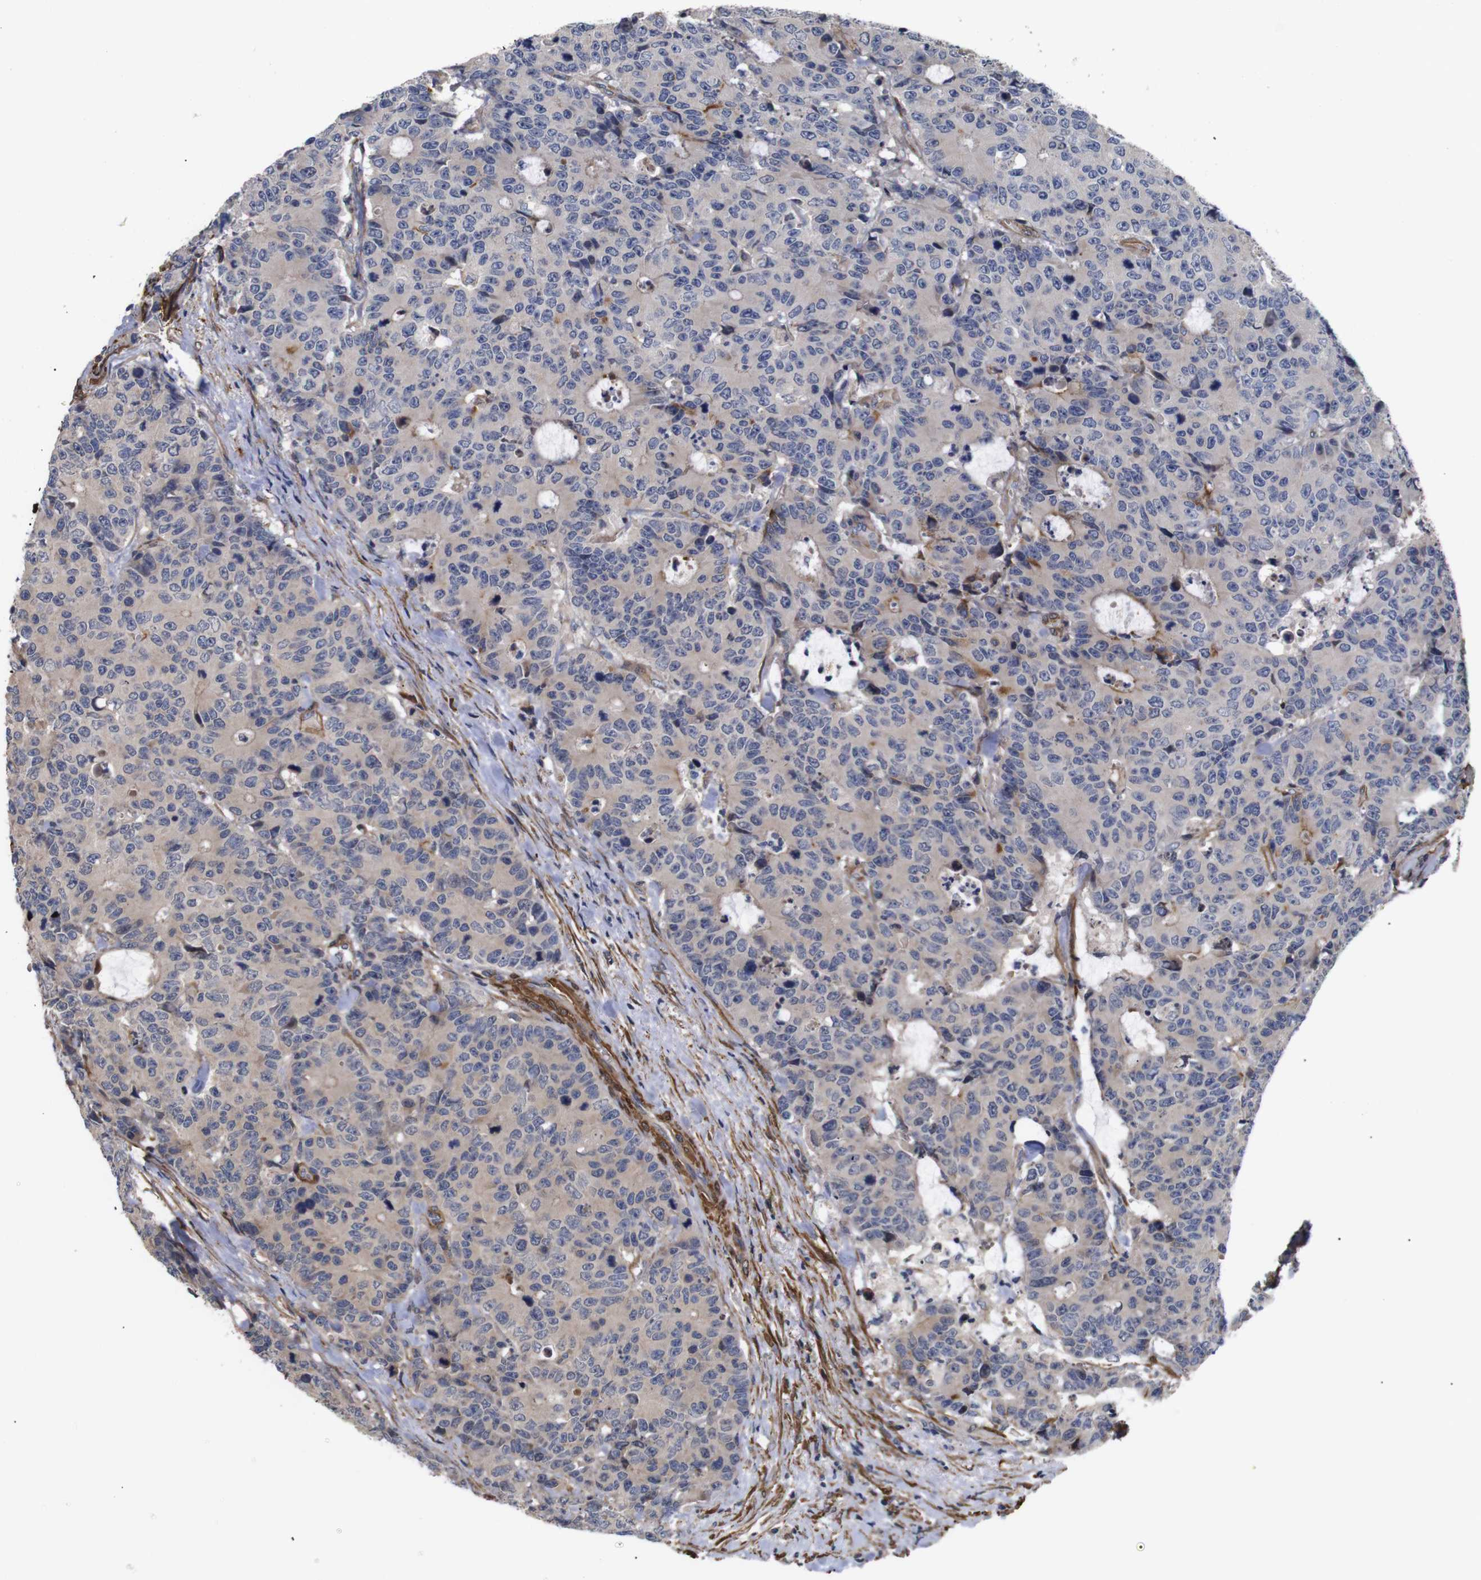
{"staining": {"intensity": "negative", "quantity": "none", "location": "none"}, "tissue": "colorectal cancer", "cell_type": "Tumor cells", "image_type": "cancer", "snomed": [{"axis": "morphology", "description": "Adenocarcinoma, NOS"}, {"axis": "topography", "description": "Colon"}], "caption": "DAB immunohistochemical staining of human colorectal cancer displays no significant expression in tumor cells.", "gene": "PDLIM5", "patient": {"sex": "female", "age": 86}}